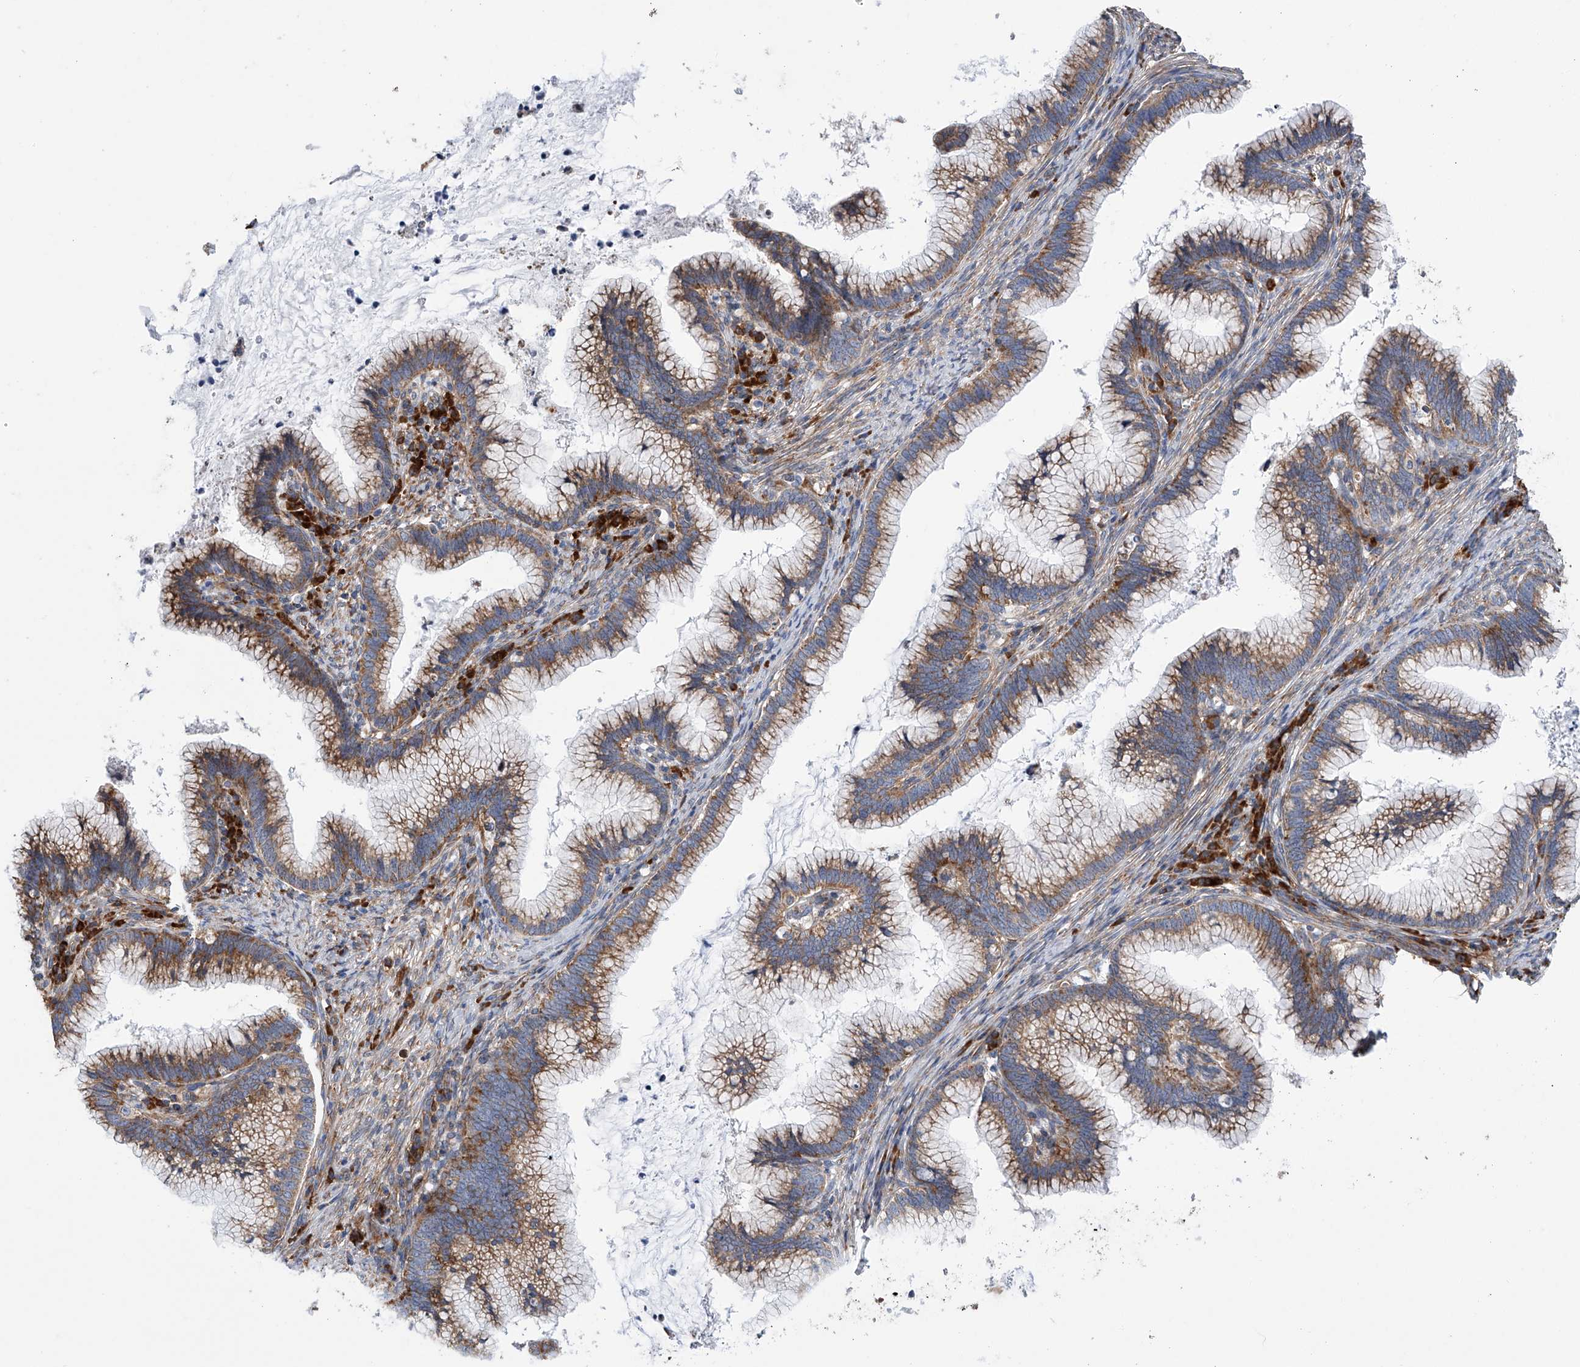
{"staining": {"intensity": "moderate", "quantity": ">75%", "location": "cytoplasmic/membranous"}, "tissue": "cervical cancer", "cell_type": "Tumor cells", "image_type": "cancer", "snomed": [{"axis": "morphology", "description": "Adenocarcinoma, NOS"}, {"axis": "topography", "description": "Cervix"}], "caption": "Protein analysis of adenocarcinoma (cervical) tissue shows moderate cytoplasmic/membranous staining in approximately >75% of tumor cells.", "gene": "RPL26L1", "patient": {"sex": "female", "age": 36}}